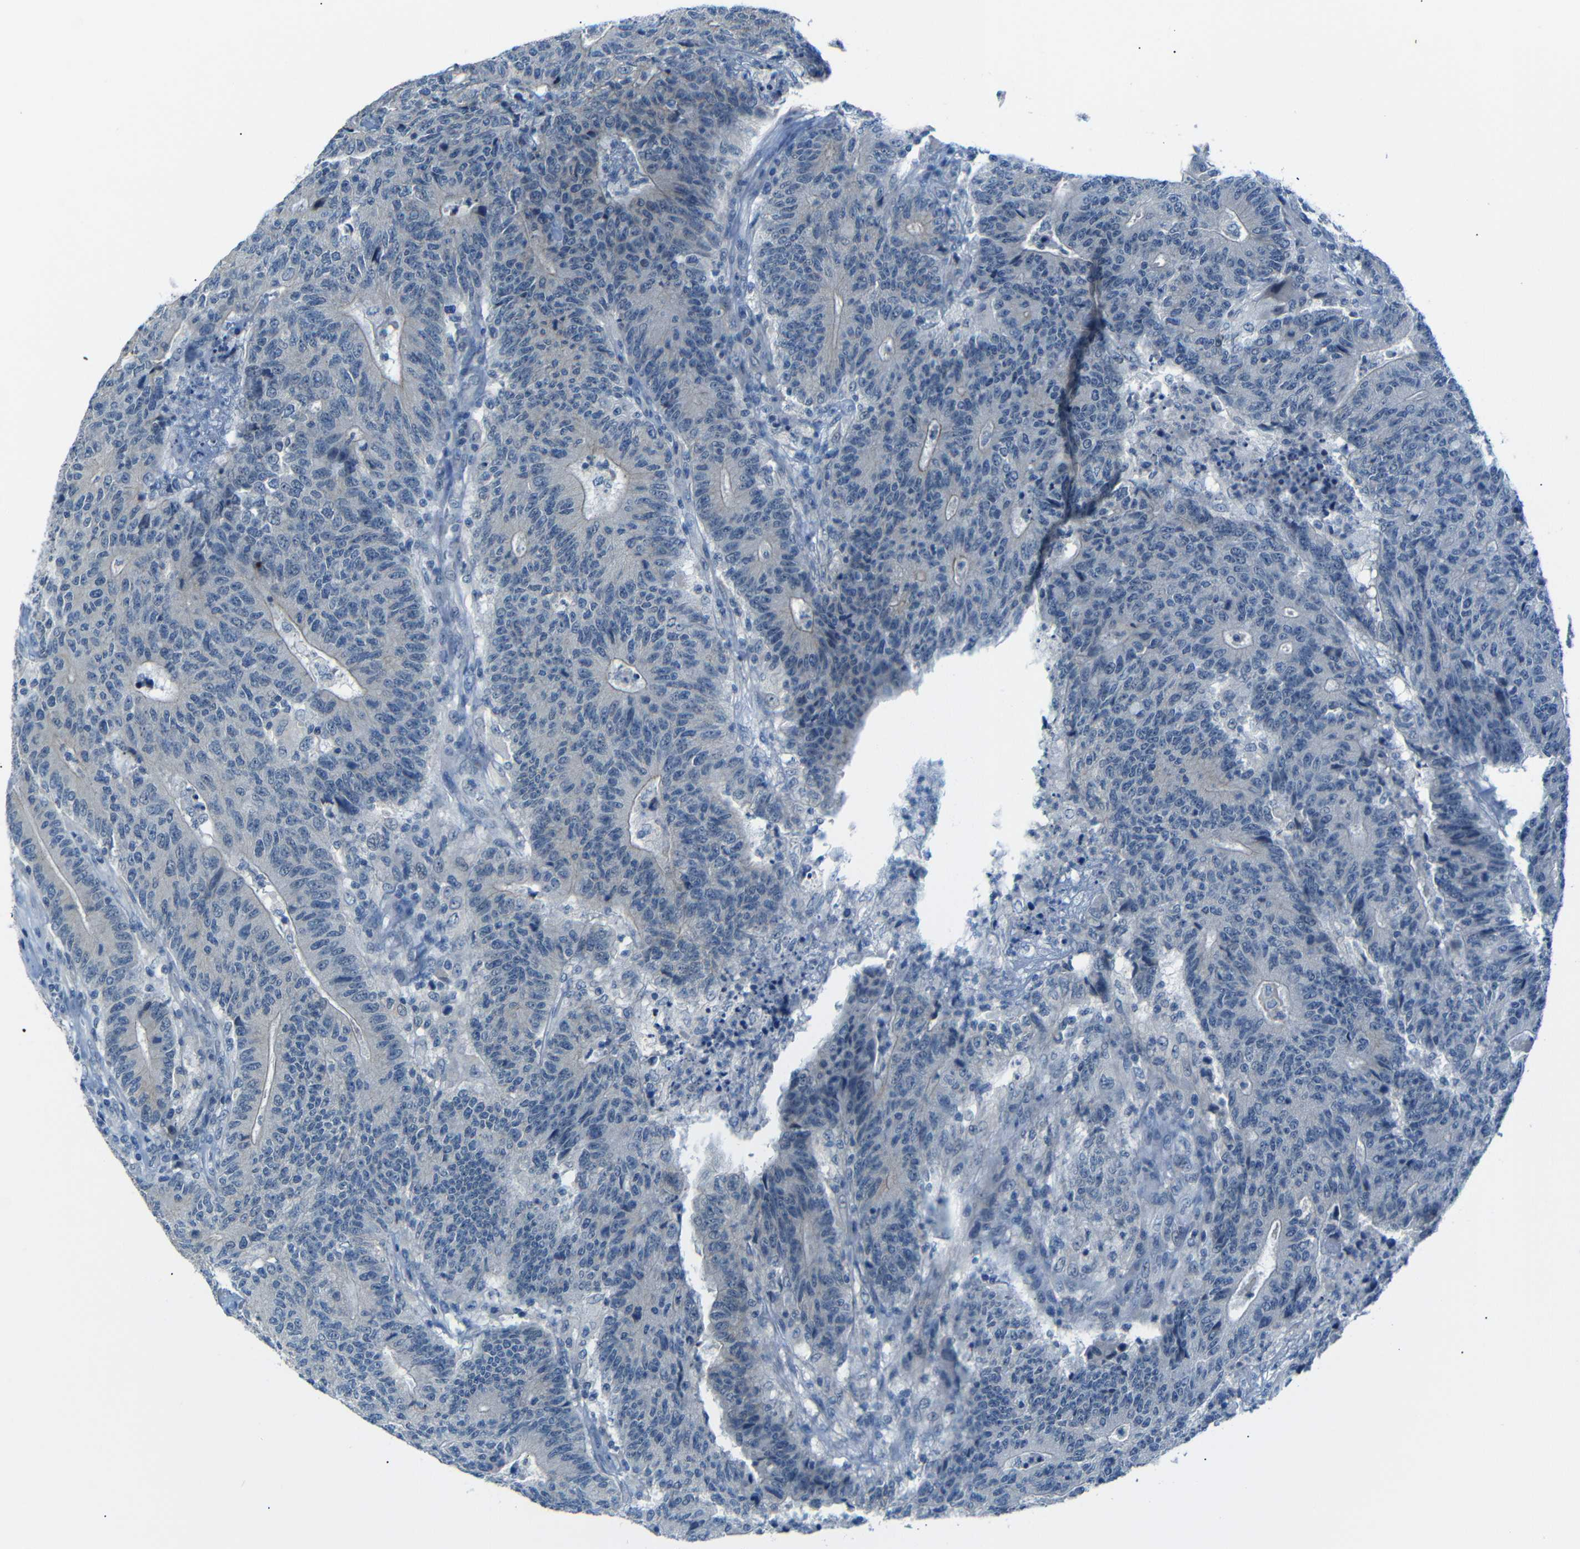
{"staining": {"intensity": "moderate", "quantity": "25%-75%", "location": "cytoplasmic/membranous"}, "tissue": "colorectal cancer", "cell_type": "Tumor cells", "image_type": "cancer", "snomed": [{"axis": "morphology", "description": "Normal tissue, NOS"}, {"axis": "morphology", "description": "Adenocarcinoma, NOS"}, {"axis": "topography", "description": "Colon"}], "caption": "There is medium levels of moderate cytoplasmic/membranous positivity in tumor cells of colorectal adenocarcinoma, as demonstrated by immunohistochemical staining (brown color).", "gene": "ANK3", "patient": {"sex": "female", "age": 75}}